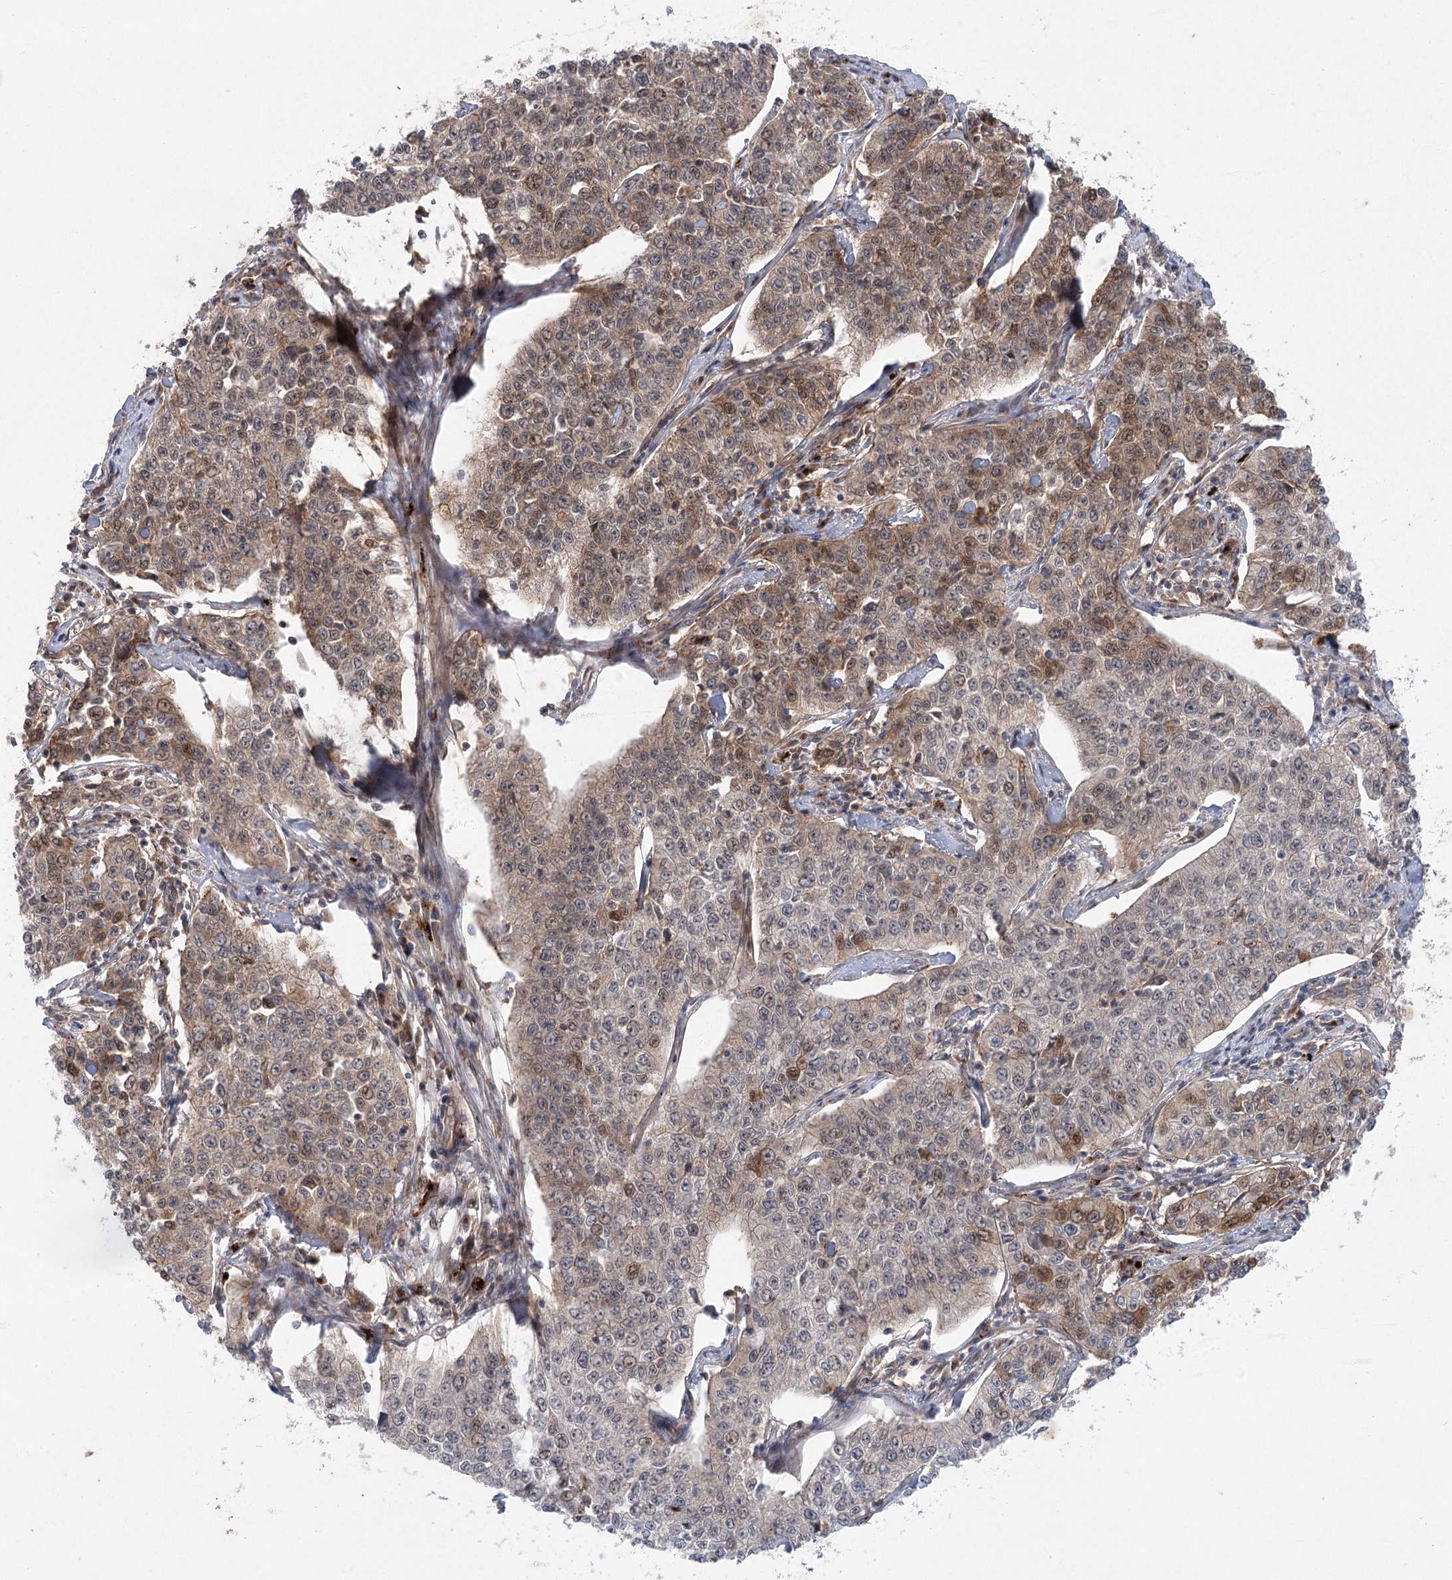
{"staining": {"intensity": "moderate", "quantity": "25%-75%", "location": "cytoplasmic/membranous"}, "tissue": "cervical cancer", "cell_type": "Tumor cells", "image_type": "cancer", "snomed": [{"axis": "morphology", "description": "Squamous cell carcinoma, NOS"}, {"axis": "topography", "description": "Cervix"}], "caption": "Tumor cells demonstrate moderate cytoplasmic/membranous staining in about 25%-75% of cells in cervical cancer.", "gene": "METTL24", "patient": {"sex": "female", "age": 35}}